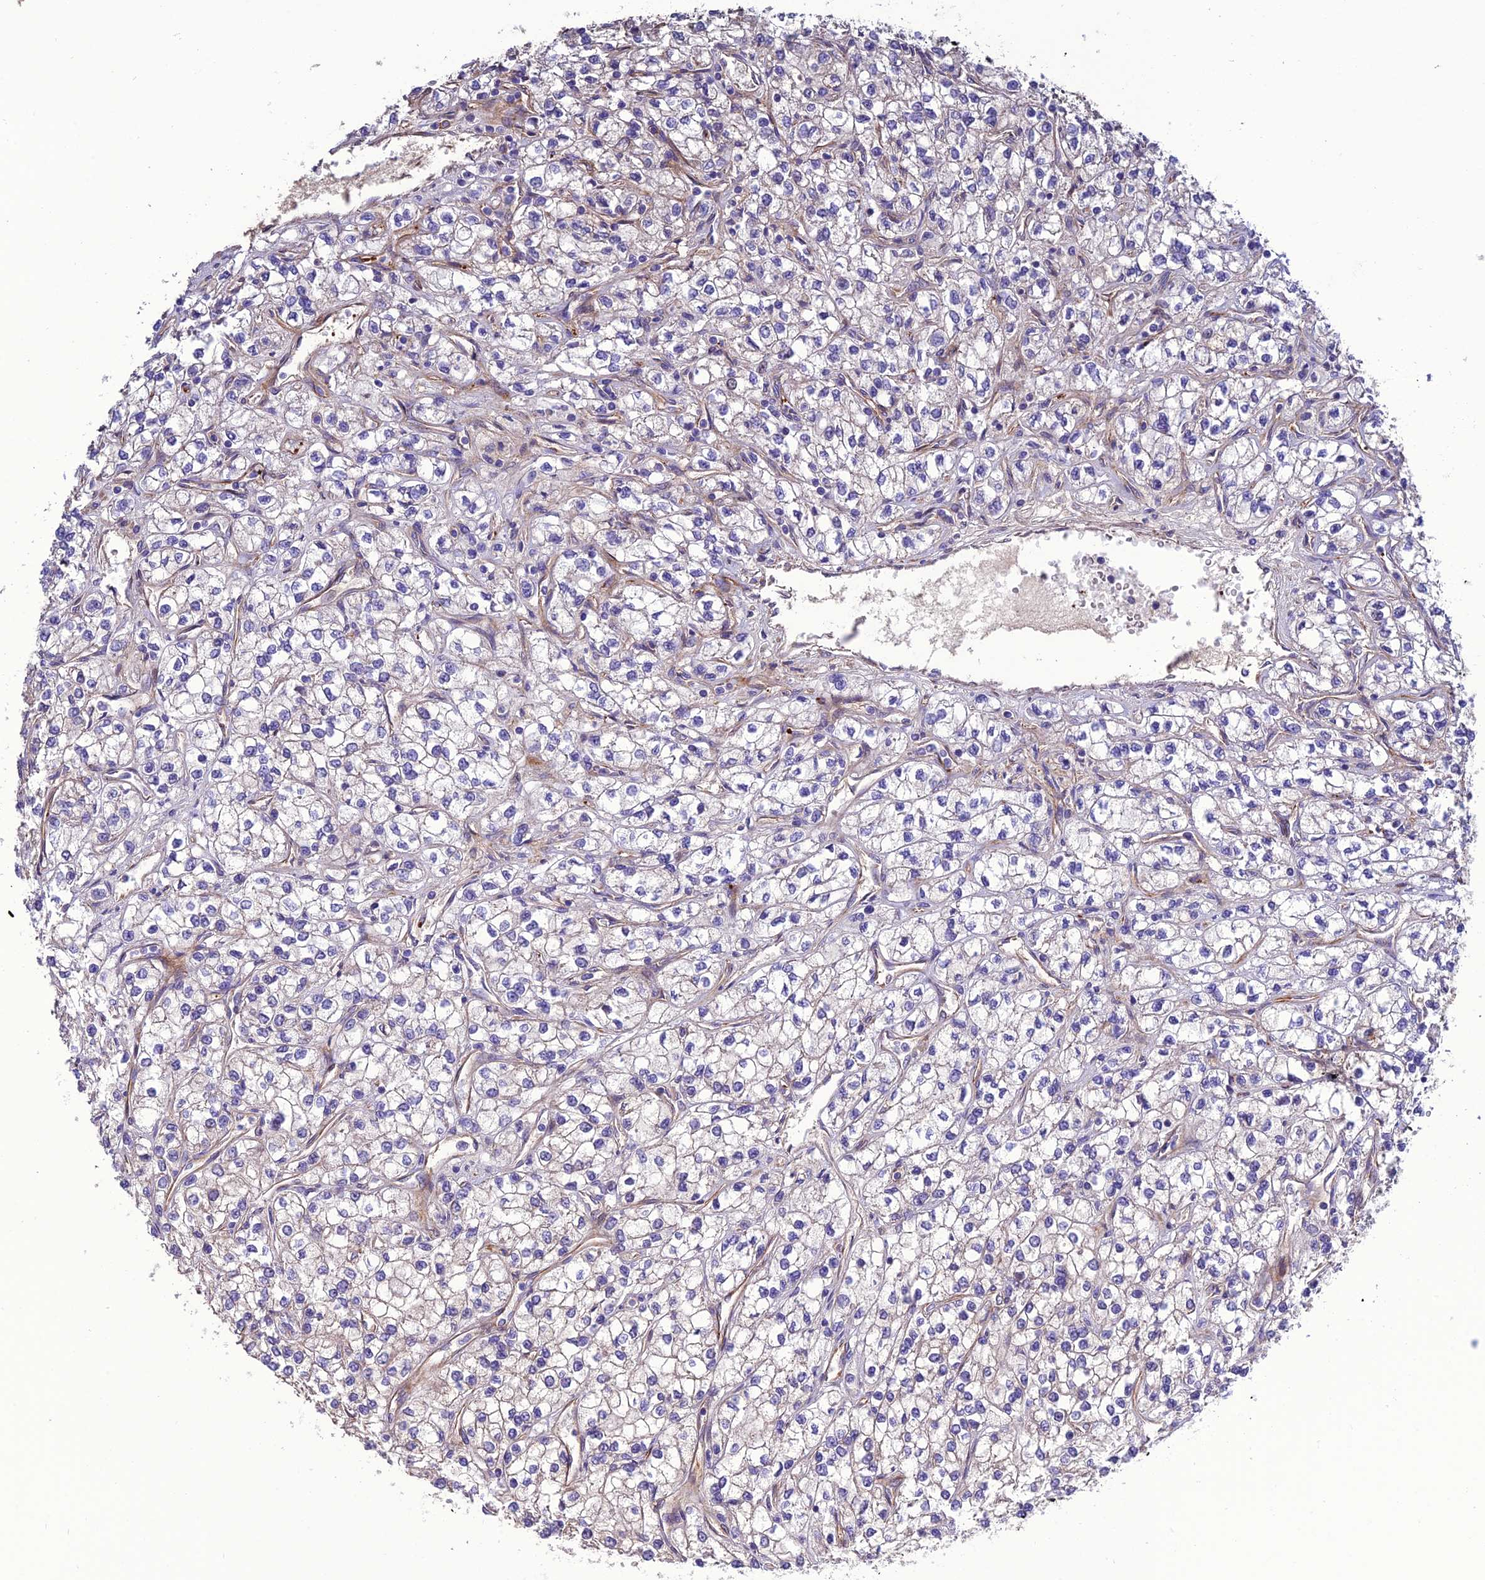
{"staining": {"intensity": "negative", "quantity": "none", "location": "none"}, "tissue": "renal cancer", "cell_type": "Tumor cells", "image_type": "cancer", "snomed": [{"axis": "morphology", "description": "Adenocarcinoma, NOS"}, {"axis": "topography", "description": "Kidney"}], "caption": "The micrograph displays no staining of tumor cells in renal cancer. Nuclei are stained in blue.", "gene": "REX1BD", "patient": {"sex": "male", "age": 80}}